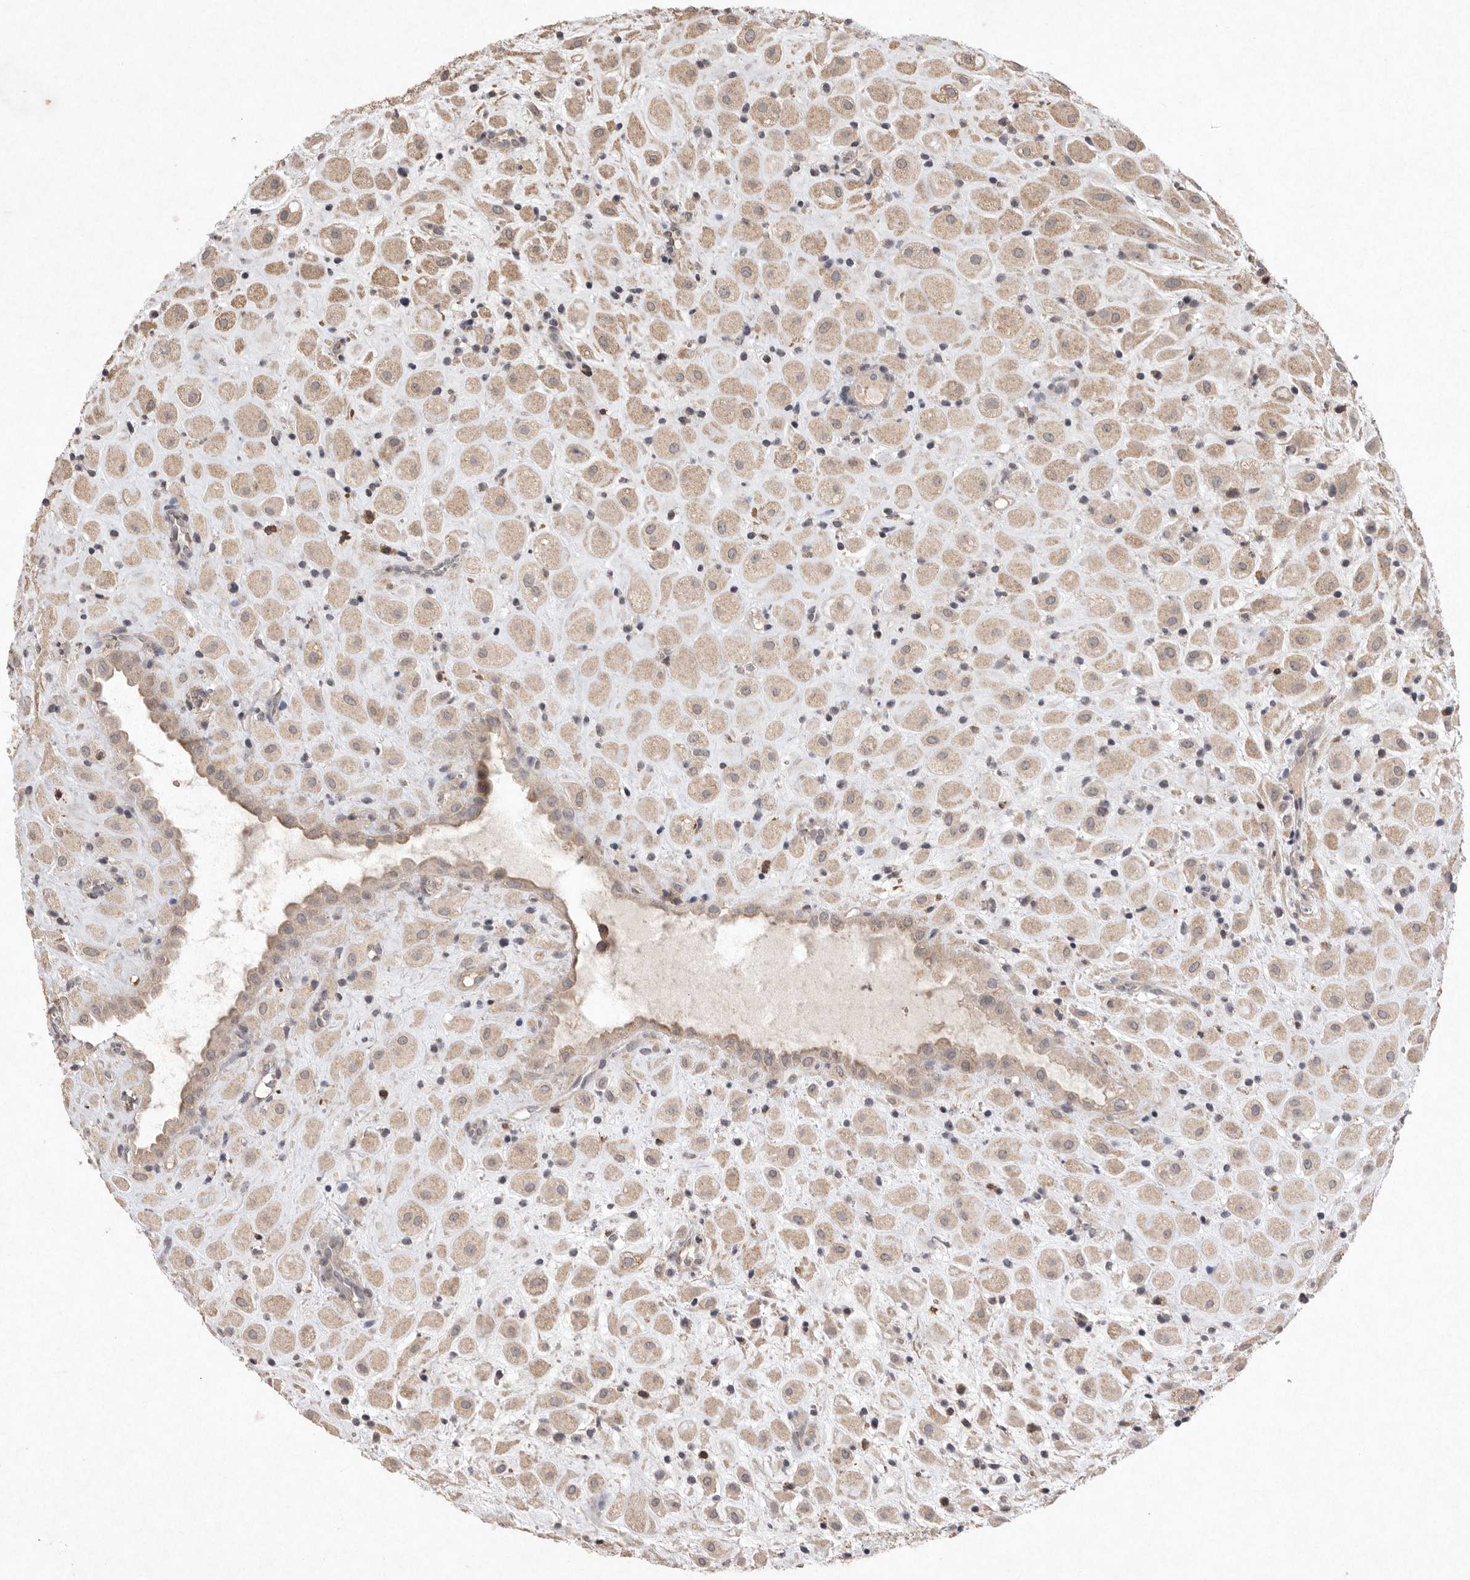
{"staining": {"intensity": "weak", "quantity": ">75%", "location": "cytoplasmic/membranous"}, "tissue": "placenta", "cell_type": "Decidual cells", "image_type": "normal", "snomed": [{"axis": "morphology", "description": "Normal tissue, NOS"}, {"axis": "topography", "description": "Placenta"}], "caption": "IHC of normal placenta reveals low levels of weak cytoplasmic/membranous positivity in approximately >75% of decidual cells. IHC stains the protein in brown and the nuclei are stained blue.", "gene": "APLNR", "patient": {"sex": "female", "age": 35}}